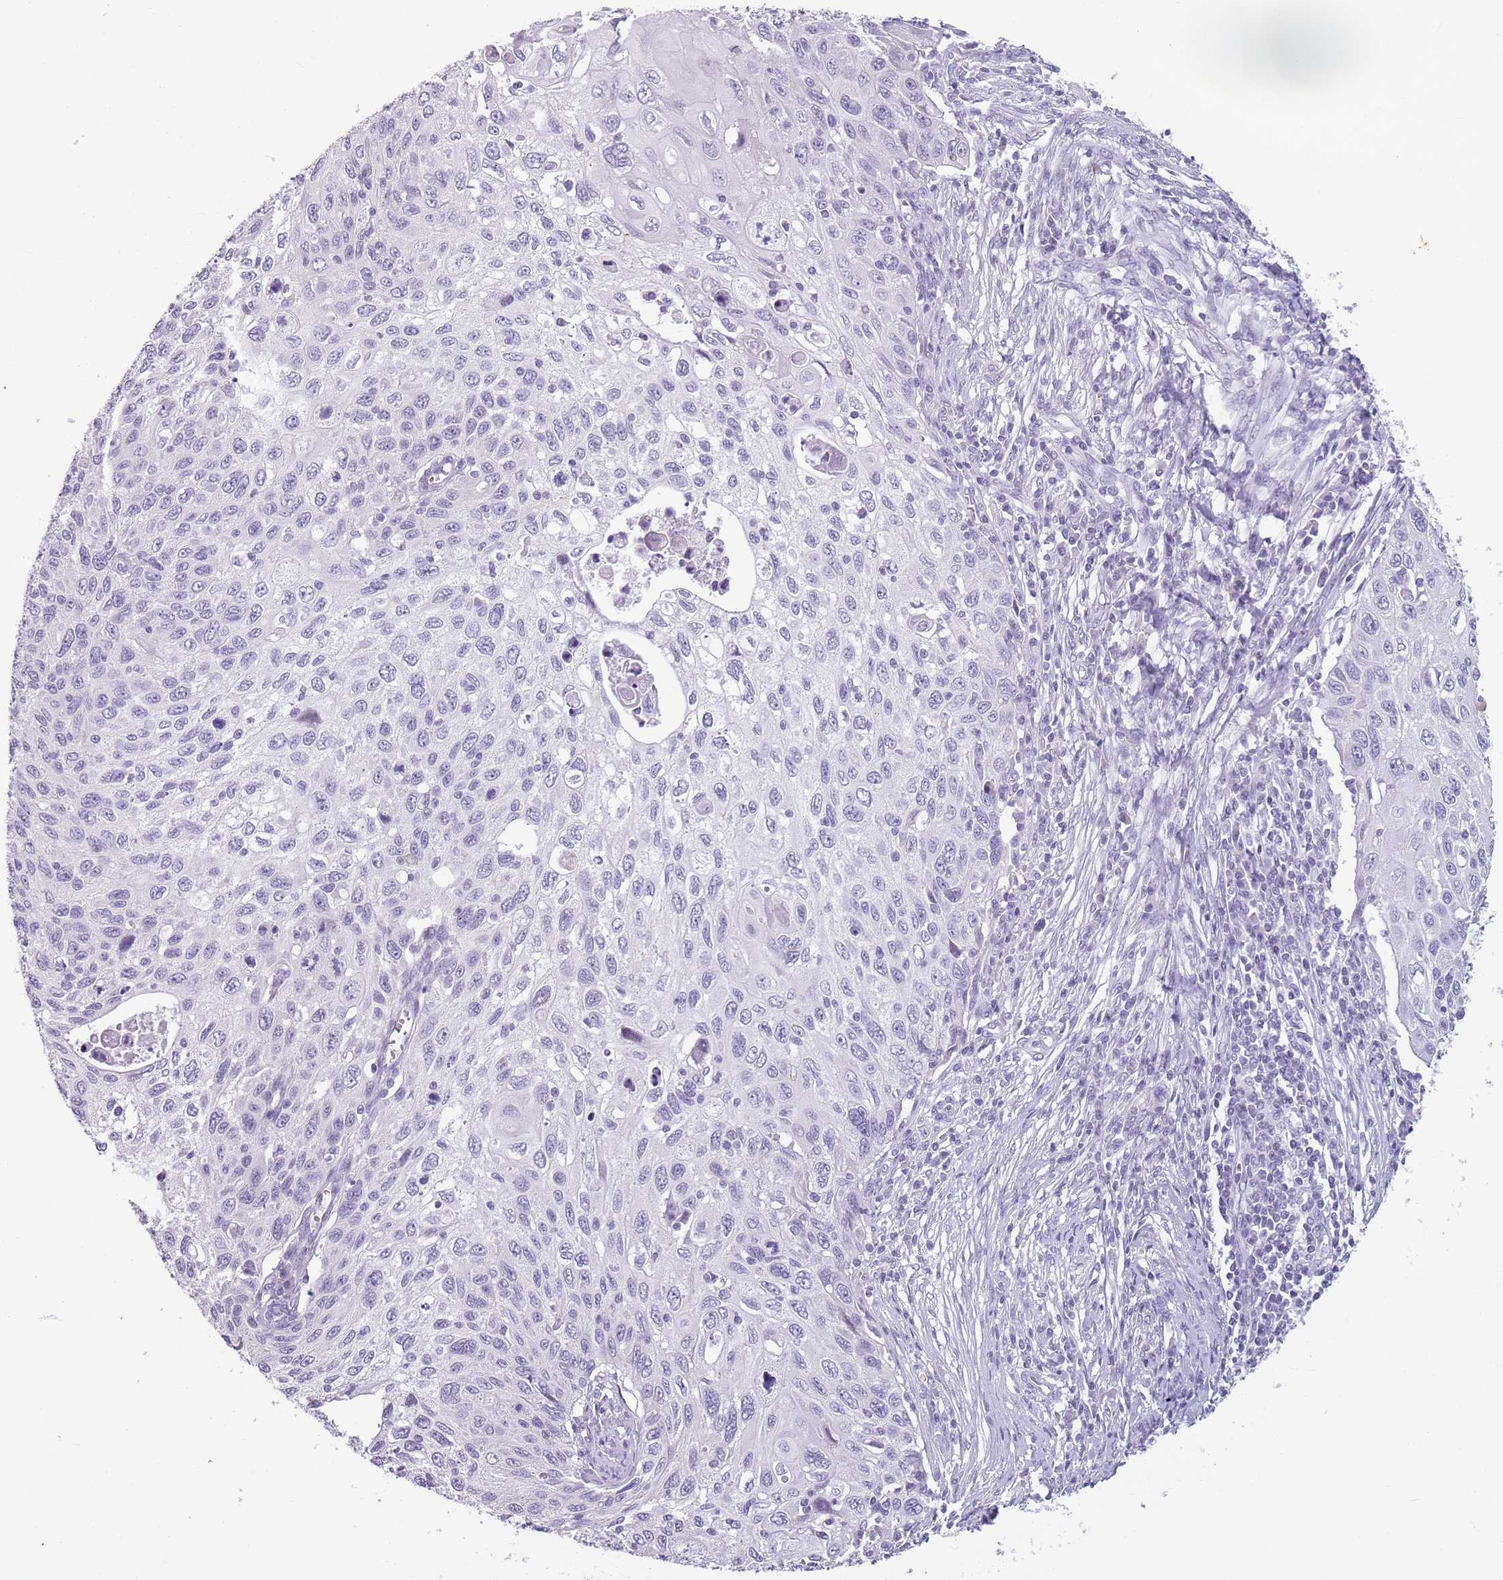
{"staining": {"intensity": "negative", "quantity": "none", "location": "none"}, "tissue": "cervical cancer", "cell_type": "Tumor cells", "image_type": "cancer", "snomed": [{"axis": "morphology", "description": "Squamous cell carcinoma, NOS"}, {"axis": "topography", "description": "Cervix"}], "caption": "There is no significant staining in tumor cells of squamous cell carcinoma (cervical). The staining was performed using DAB to visualize the protein expression in brown, while the nuclei were stained in blue with hematoxylin (Magnification: 20x).", "gene": "SPESP1", "patient": {"sex": "female", "age": 70}}